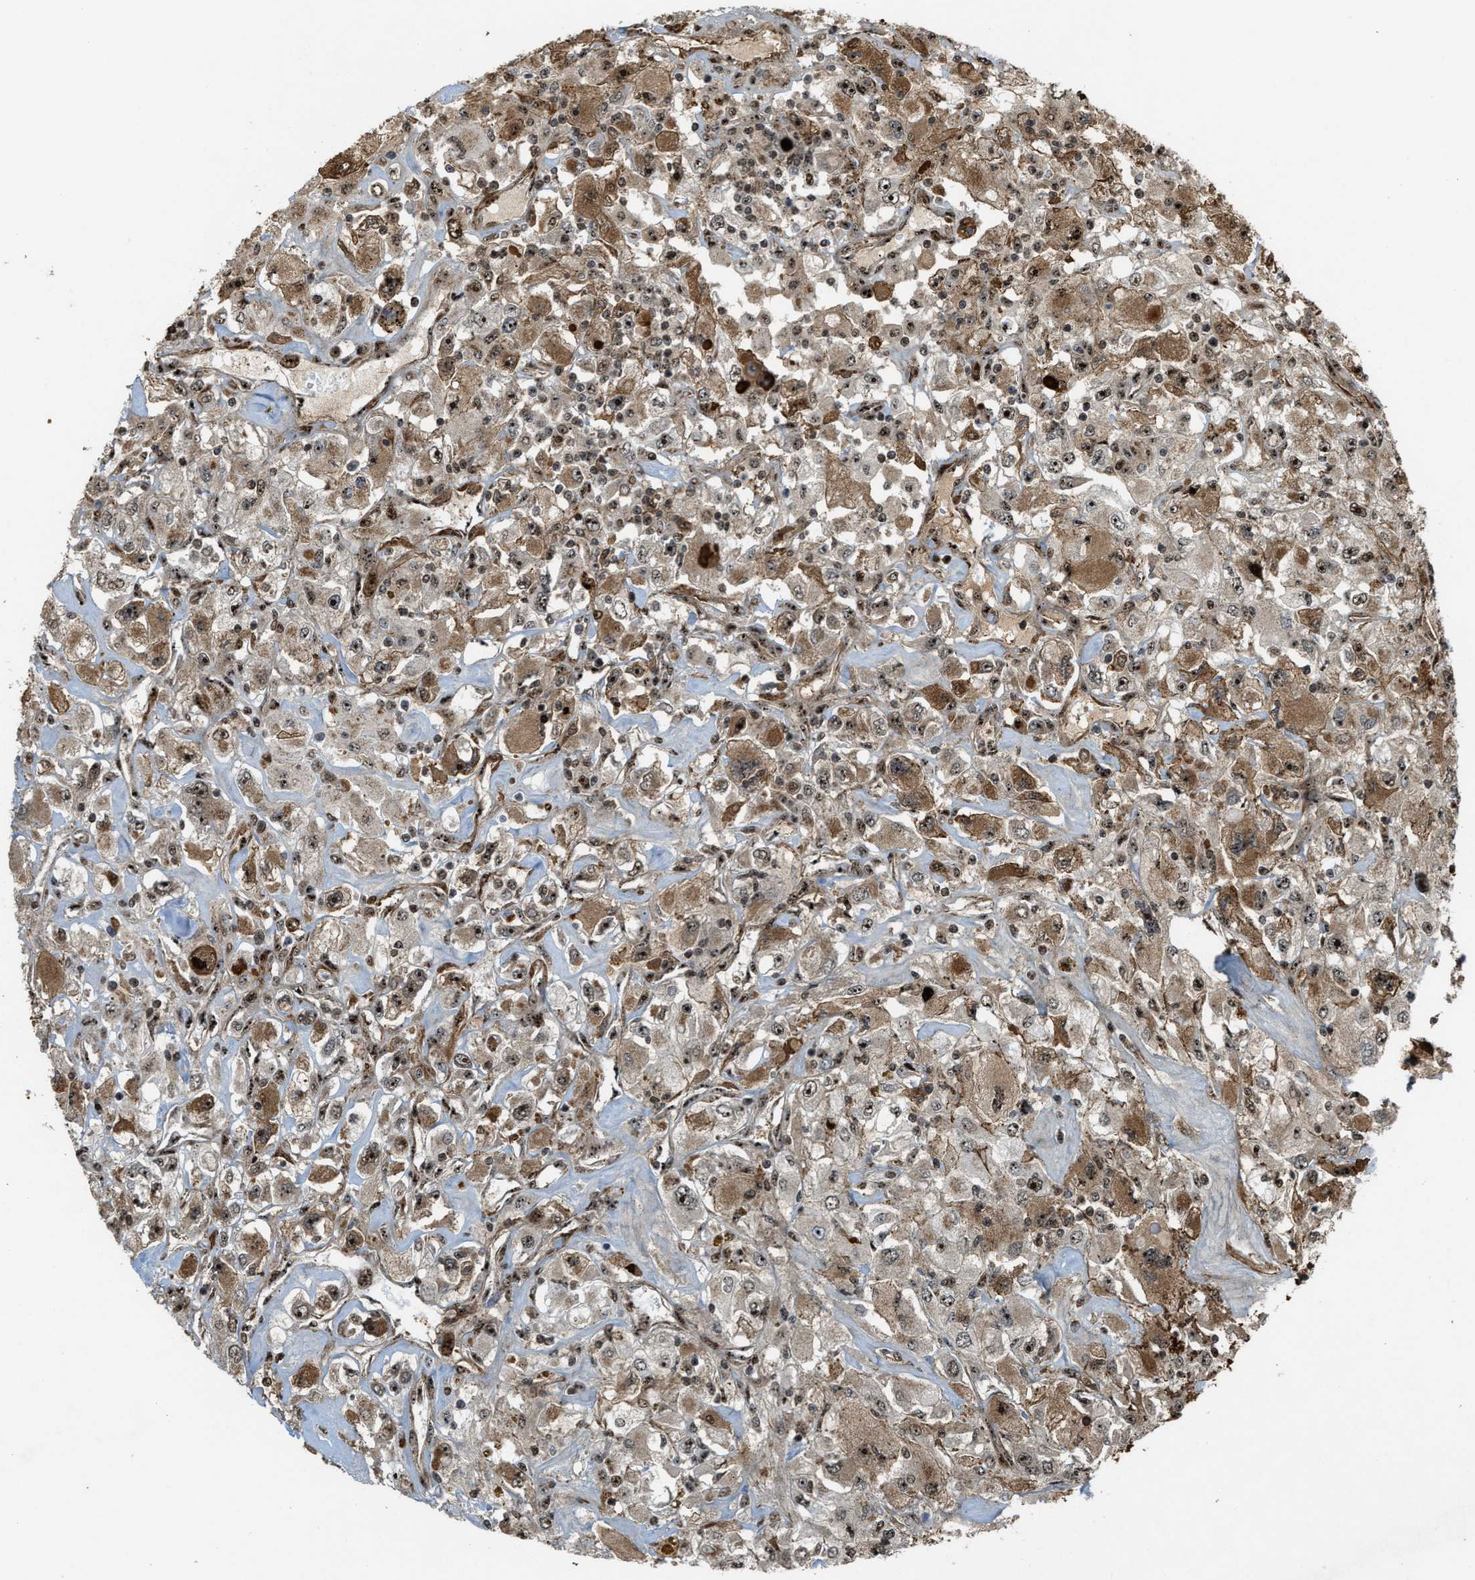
{"staining": {"intensity": "moderate", "quantity": ">75%", "location": "cytoplasmic/membranous,nuclear"}, "tissue": "renal cancer", "cell_type": "Tumor cells", "image_type": "cancer", "snomed": [{"axis": "morphology", "description": "Adenocarcinoma, NOS"}, {"axis": "topography", "description": "Kidney"}], "caption": "A brown stain shows moderate cytoplasmic/membranous and nuclear positivity of a protein in renal adenocarcinoma tumor cells. (brown staining indicates protein expression, while blue staining denotes nuclei).", "gene": "ZNF687", "patient": {"sex": "female", "age": 52}}